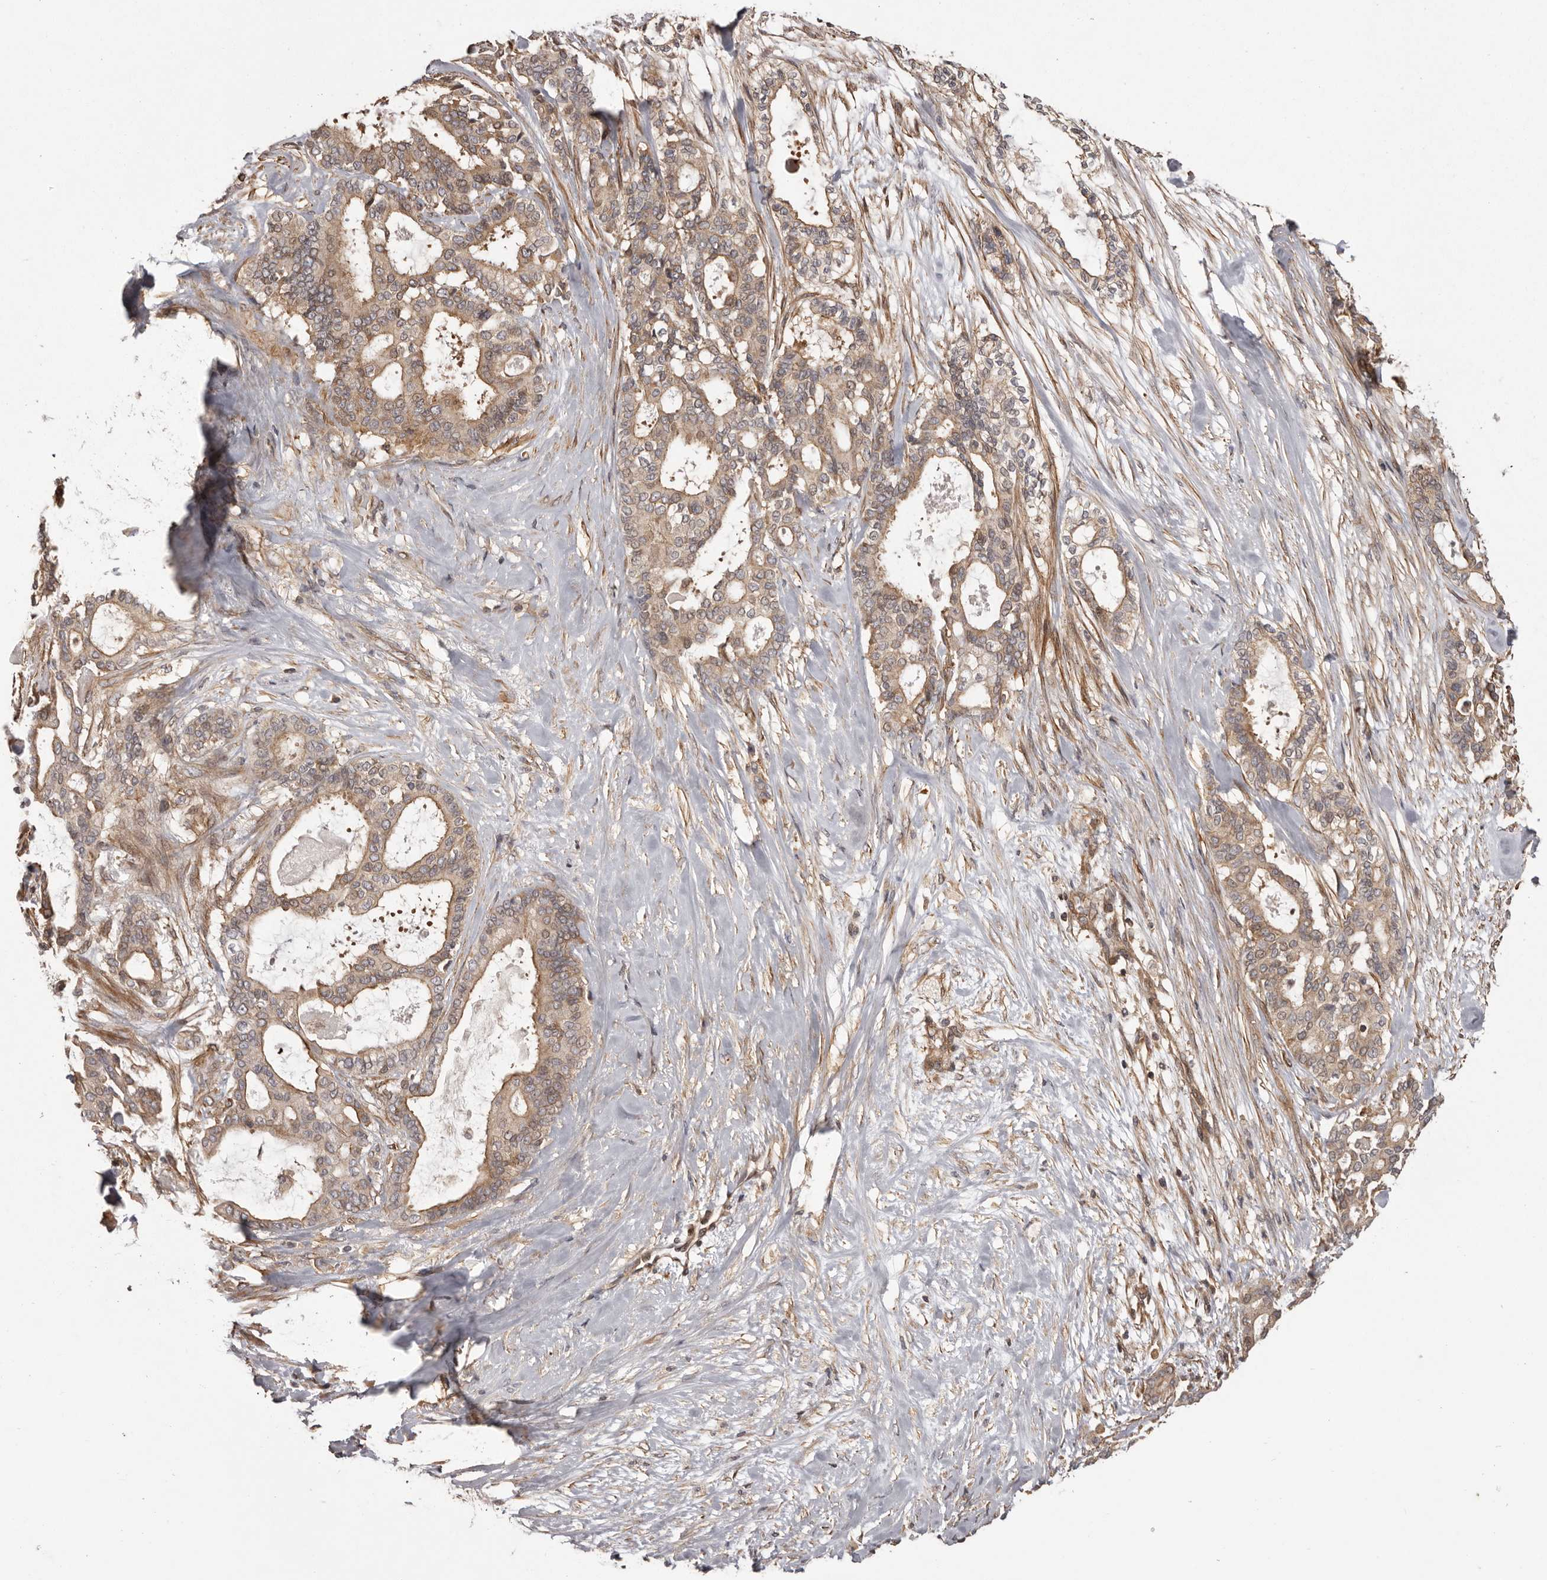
{"staining": {"intensity": "moderate", "quantity": ">75%", "location": "cytoplasmic/membranous"}, "tissue": "pancreatic cancer", "cell_type": "Tumor cells", "image_type": "cancer", "snomed": [{"axis": "morphology", "description": "Adenocarcinoma, NOS"}, {"axis": "topography", "description": "Pancreas"}], "caption": "Protein staining exhibits moderate cytoplasmic/membranous staining in approximately >75% of tumor cells in pancreatic cancer.", "gene": "NFKBIA", "patient": {"sex": "male", "age": 63}}